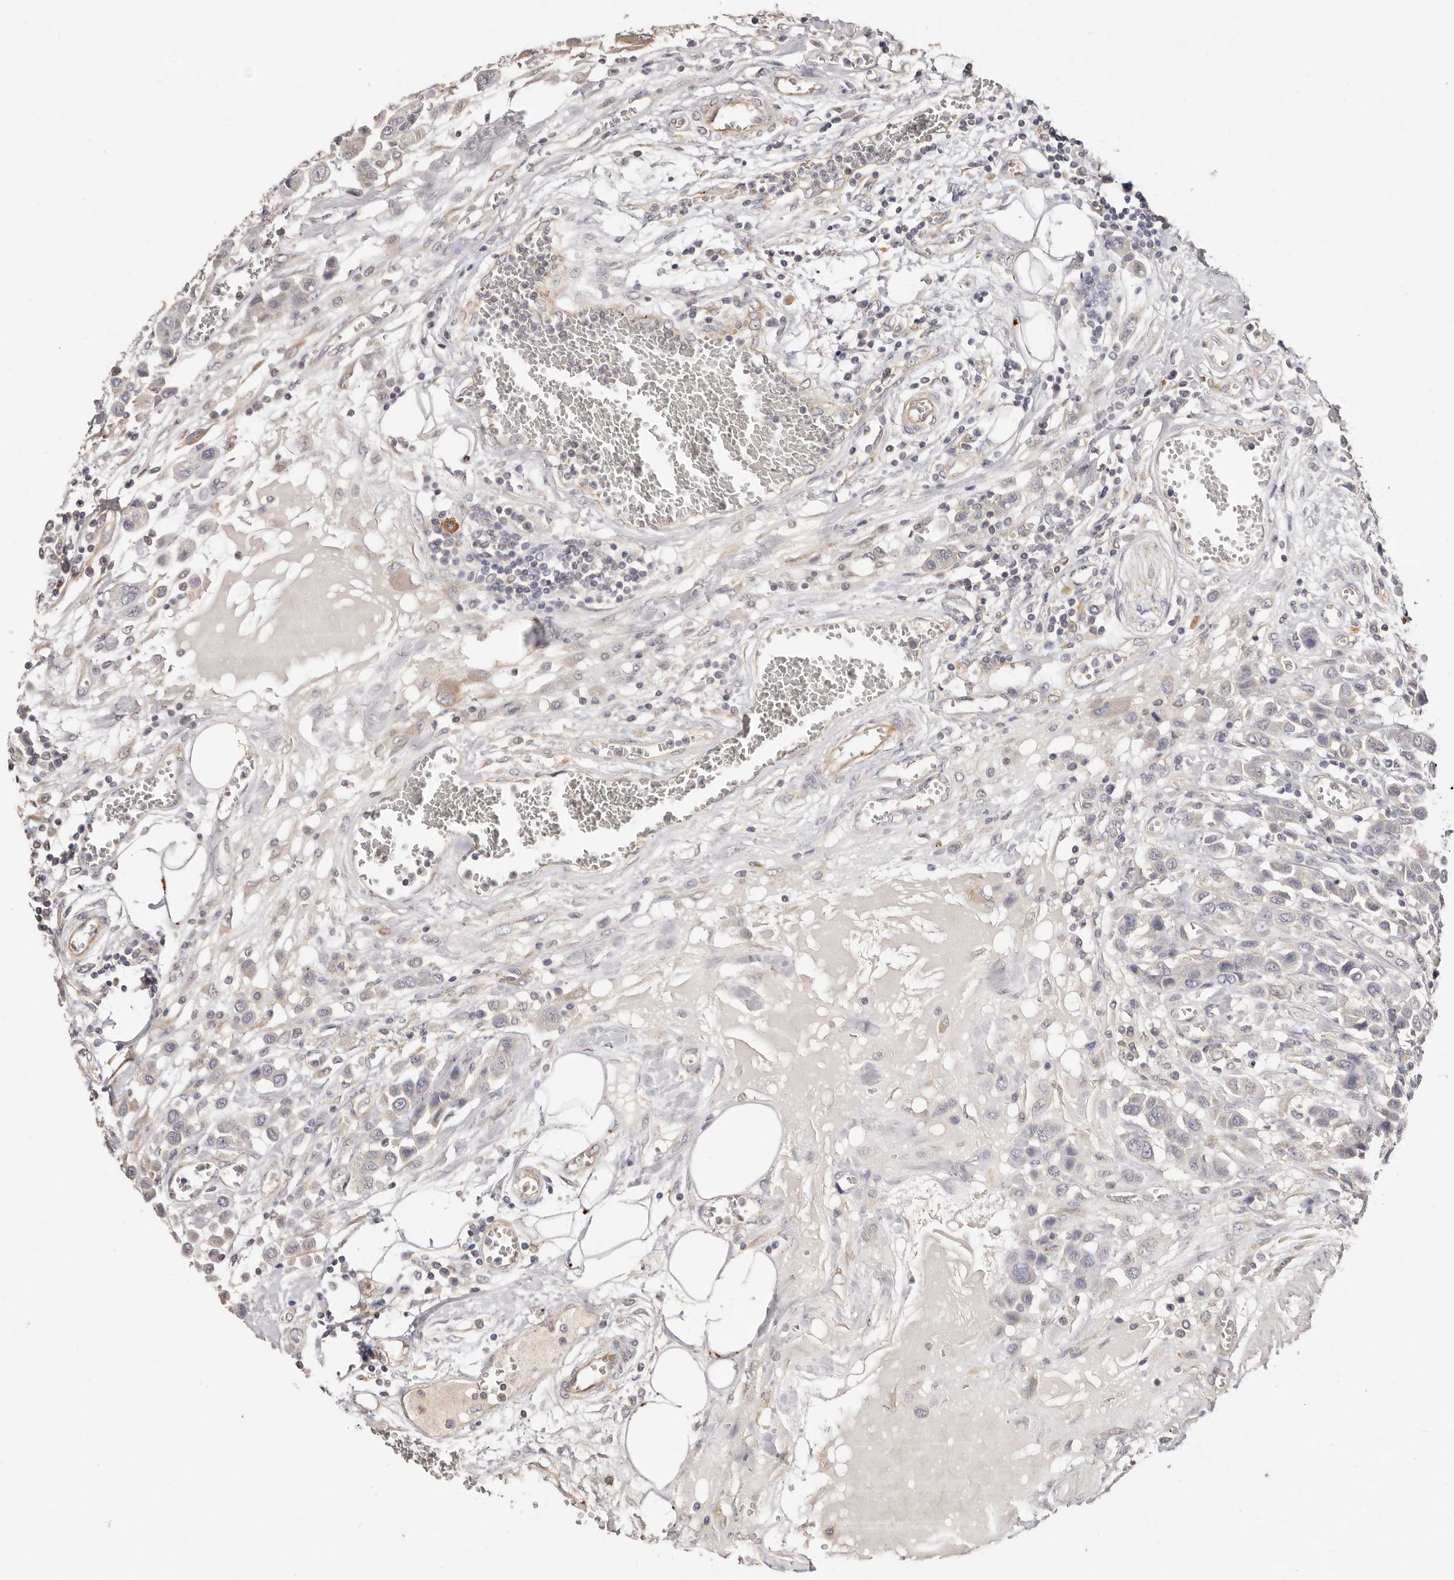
{"staining": {"intensity": "negative", "quantity": "none", "location": "none"}, "tissue": "urothelial cancer", "cell_type": "Tumor cells", "image_type": "cancer", "snomed": [{"axis": "morphology", "description": "Urothelial carcinoma, High grade"}, {"axis": "topography", "description": "Urinary bladder"}], "caption": "A high-resolution photomicrograph shows immunohistochemistry (IHC) staining of urothelial cancer, which shows no significant expression in tumor cells. Brightfield microscopy of IHC stained with DAB (3,3'-diaminobenzidine) (brown) and hematoxylin (blue), captured at high magnification.", "gene": "THBS3", "patient": {"sex": "male", "age": 50}}